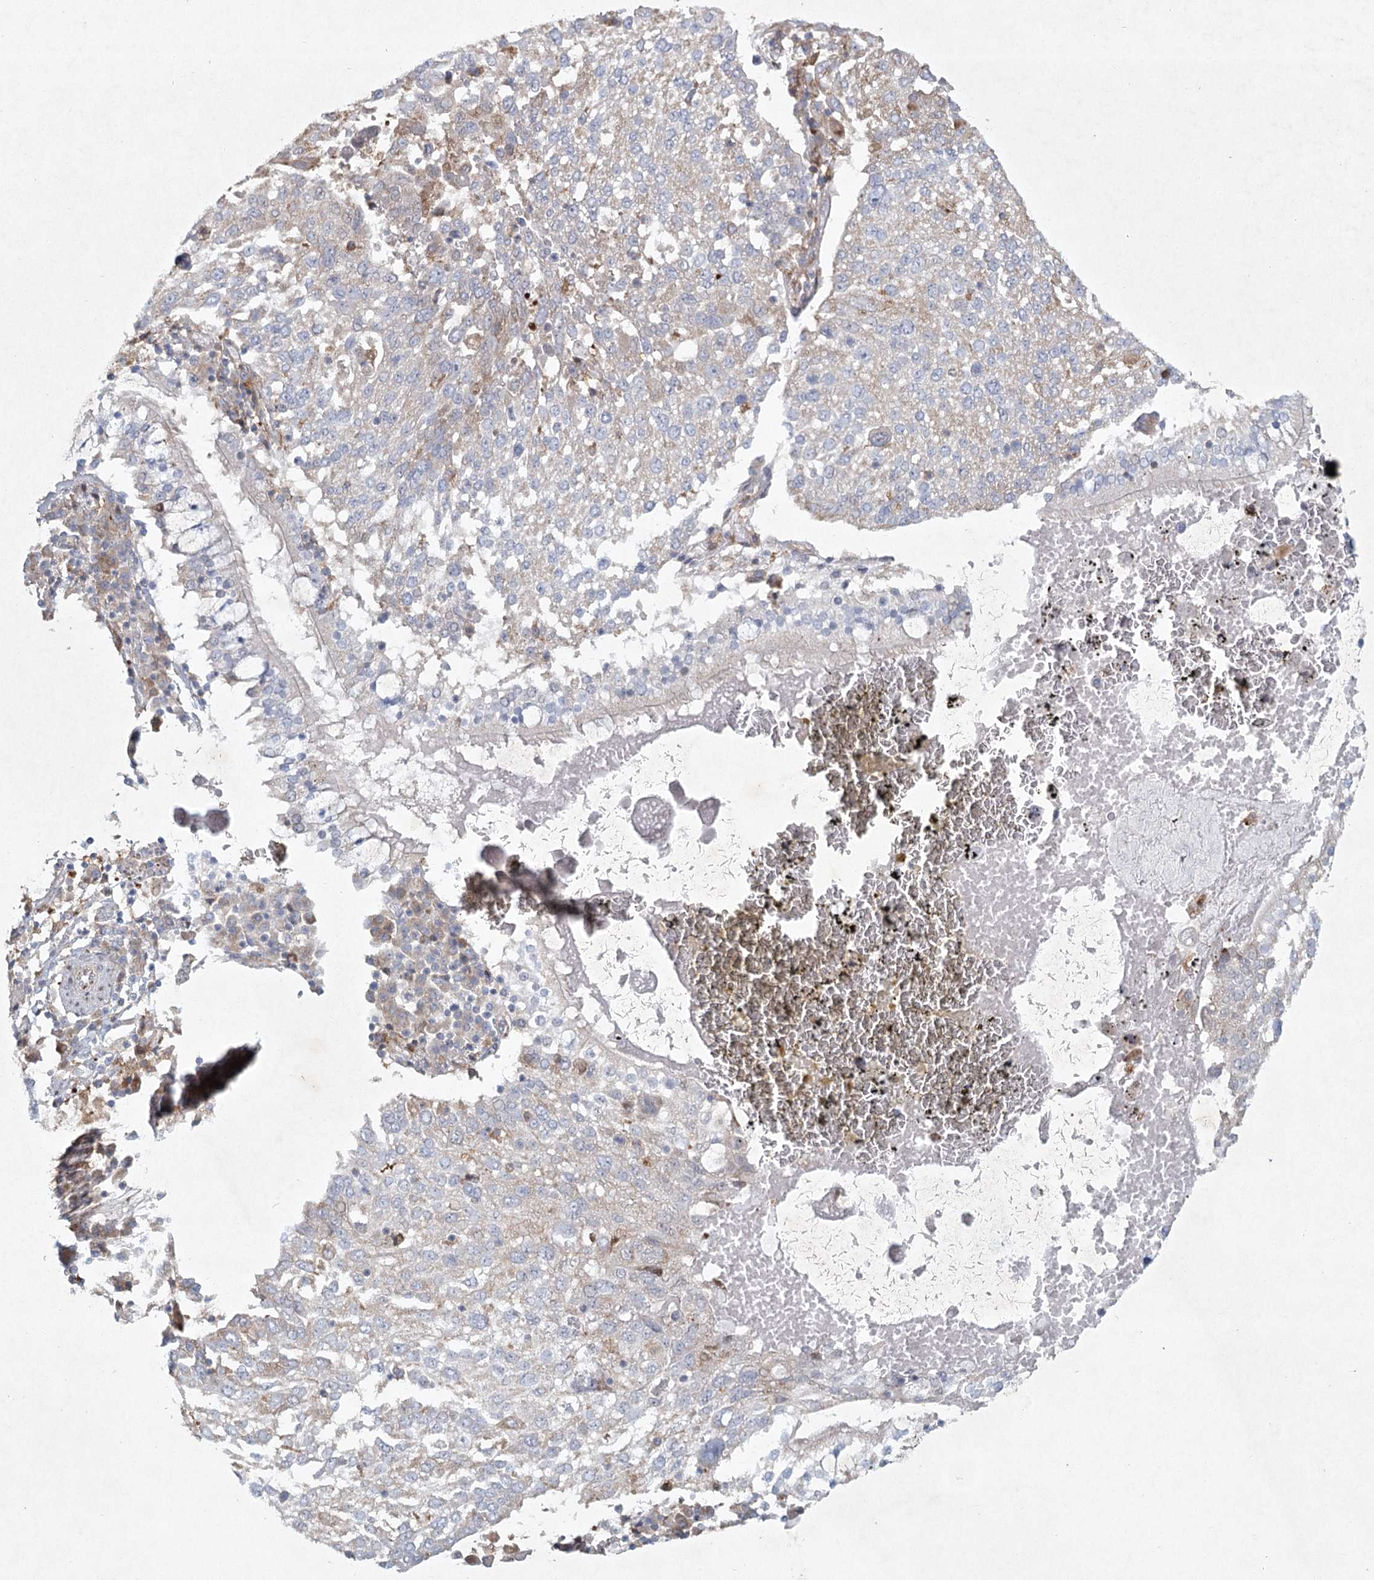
{"staining": {"intensity": "weak", "quantity": "<25%", "location": "cytoplasmic/membranous"}, "tissue": "lung cancer", "cell_type": "Tumor cells", "image_type": "cancer", "snomed": [{"axis": "morphology", "description": "Squamous cell carcinoma, NOS"}, {"axis": "topography", "description": "Lung"}], "caption": "An IHC photomicrograph of squamous cell carcinoma (lung) is shown. There is no staining in tumor cells of squamous cell carcinoma (lung).", "gene": "FAM110C", "patient": {"sex": "male", "age": 65}}